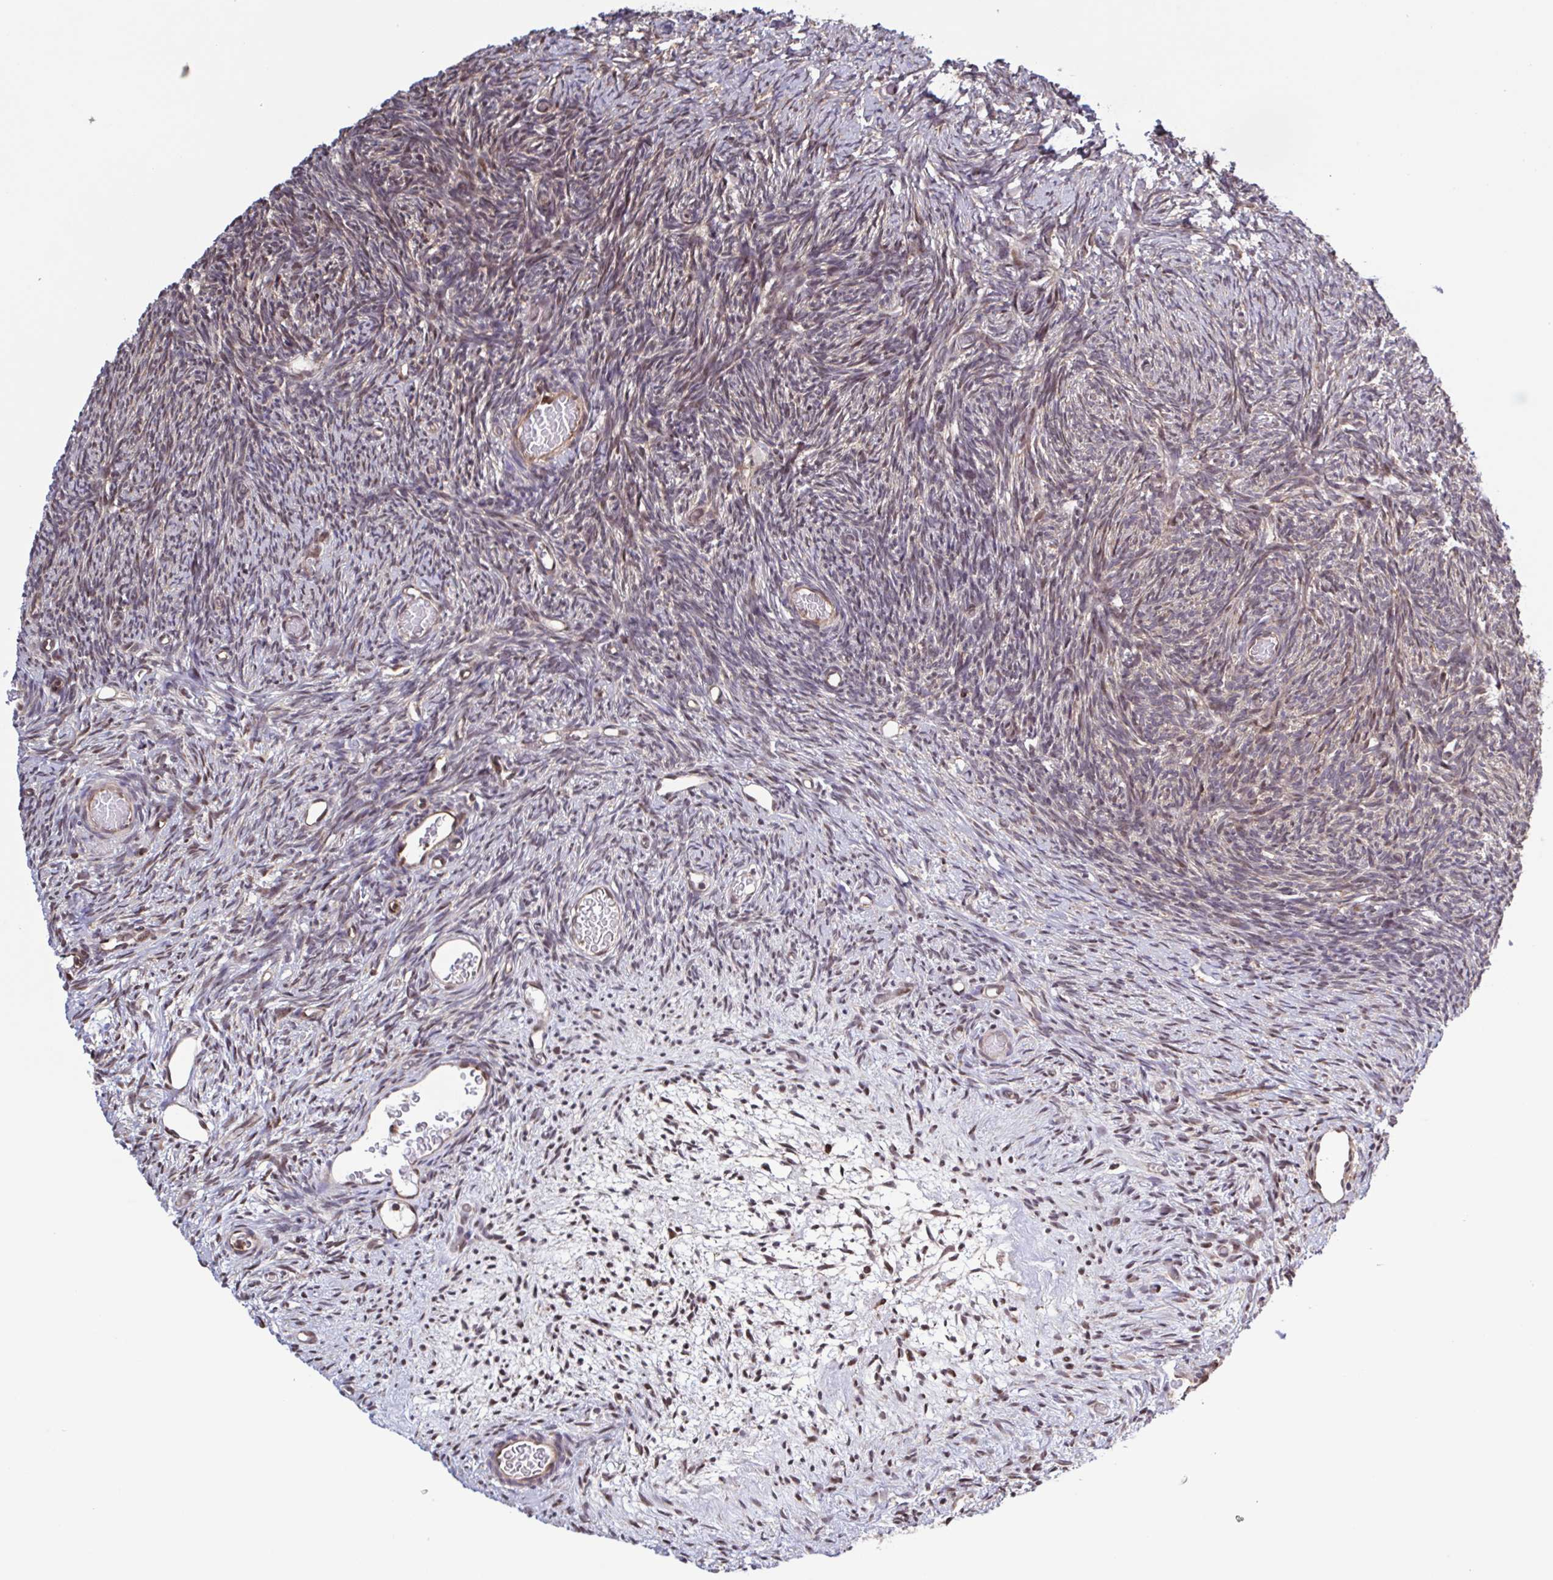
{"staining": {"intensity": "weak", "quantity": ">75%", "location": "cytoplasmic/membranous"}, "tissue": "ovary", "cell_type": "Follicle cells", "image_type": "normal", "snomed": [{"axis": "morphology", "description": "Normal tissue, NOS"}, {"axis": "topography", "description": "Ovary"}], "caption": "Normal ovary was stained to show a protein in brown. There is low levels of weak cytoplasmic/membranous expression in about >75% of follicle cells. (brown staining indicates protein expression, while blue staining denotes nuclei).", "gene": "SEC63", "patient": {"sex": "female", "age": 39}}